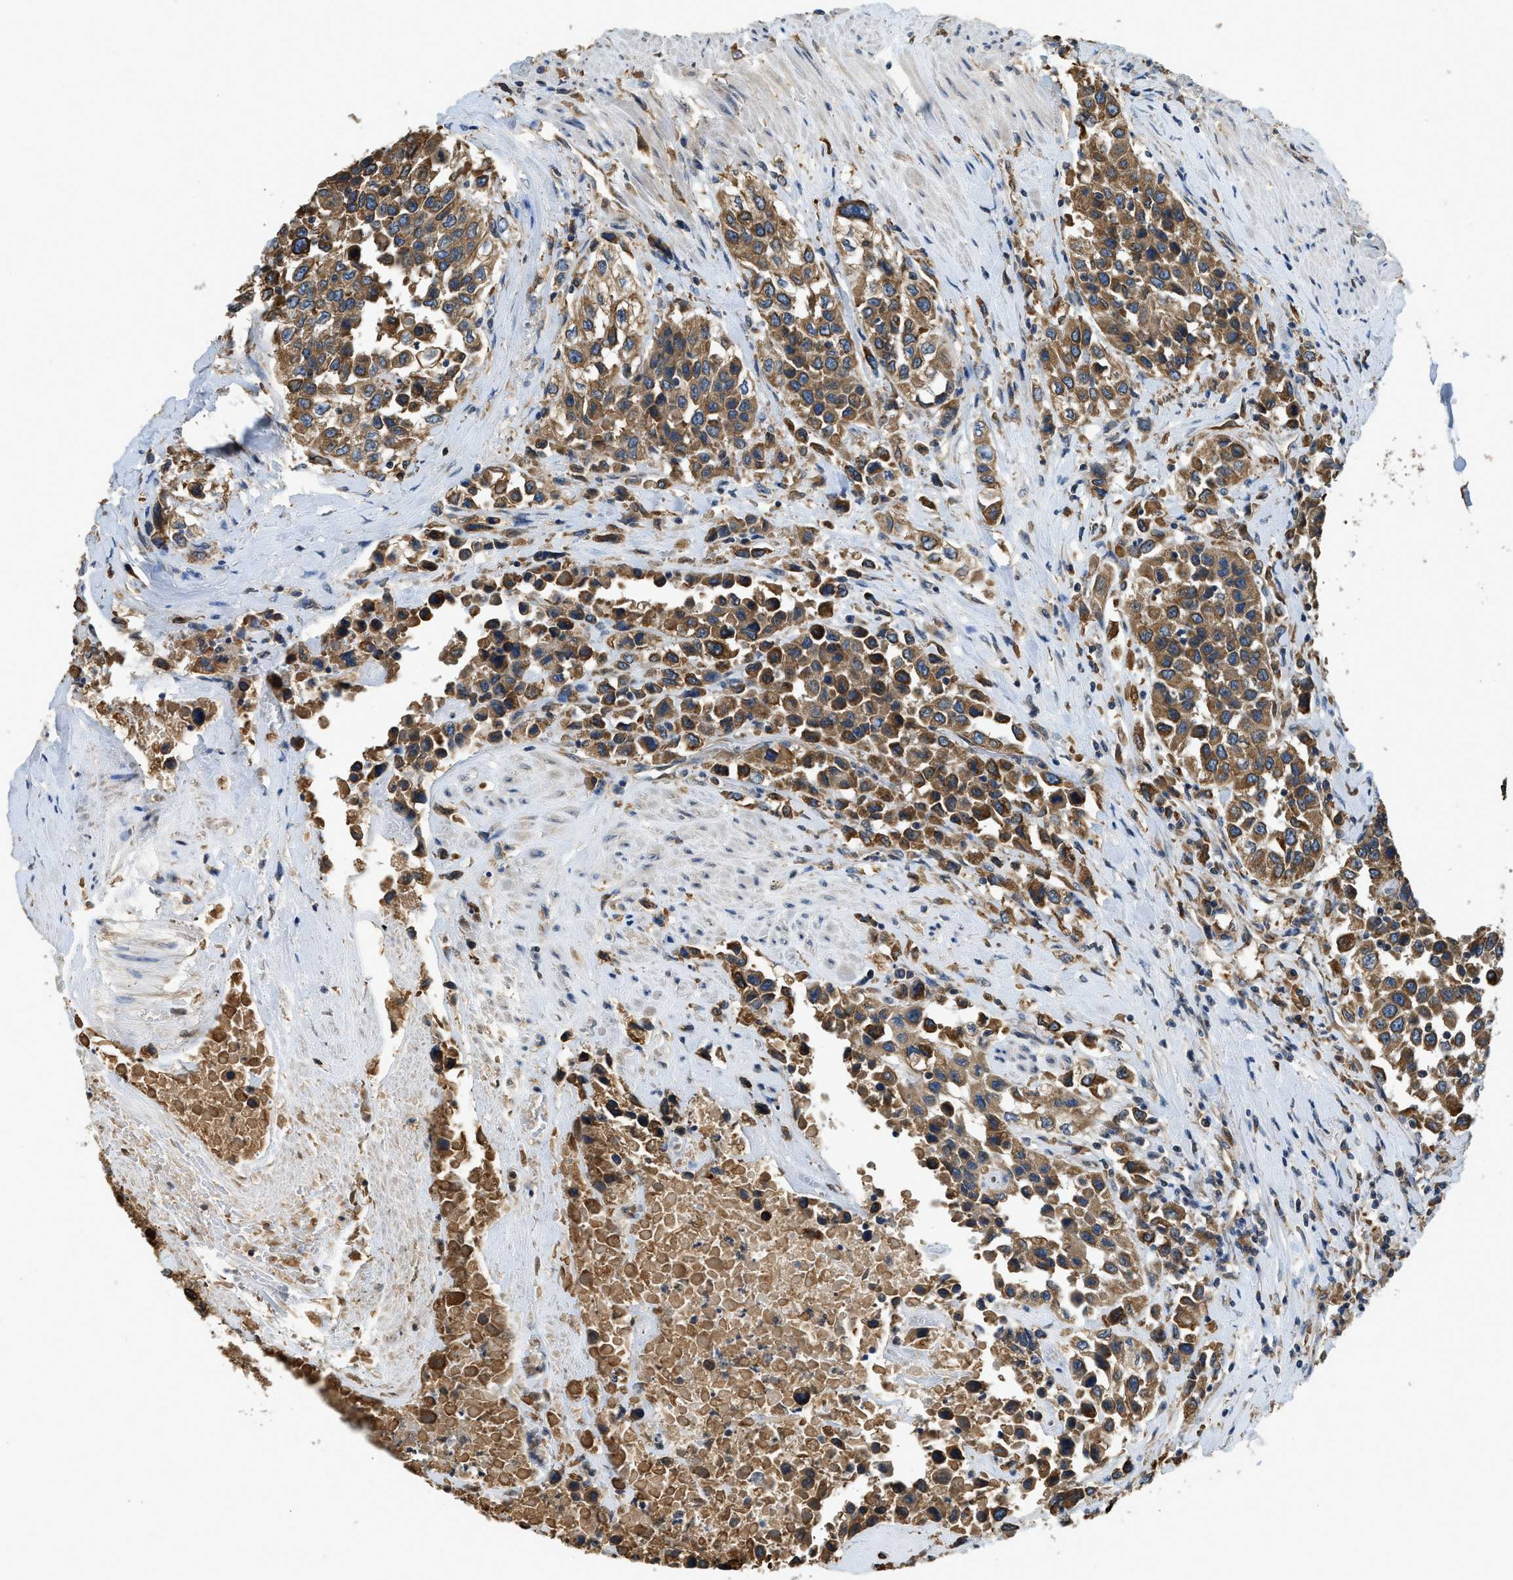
{"staining": {"intensity": "moderate", "quantity": ">75%", "location": "cytoplasmic/membranous"}, "tissue": "urothelial cancer", "cell_type": "Tumor cells", "image_type": "cancer", "snomed": [{"axis": "morphology", "description": "Urothelial carcinoma, High grade"}, {"axis": "topography", "description": "Urinary bladder"}], "caption": "Immunohistochemical staining of high-grade urothelial carcinoma demonstrates moderate cytoplasmic/membranous protein expression in about >75% of tumor cells.", "gene": "BCAP31", "patient": {"sex": "female", "age": 80}}